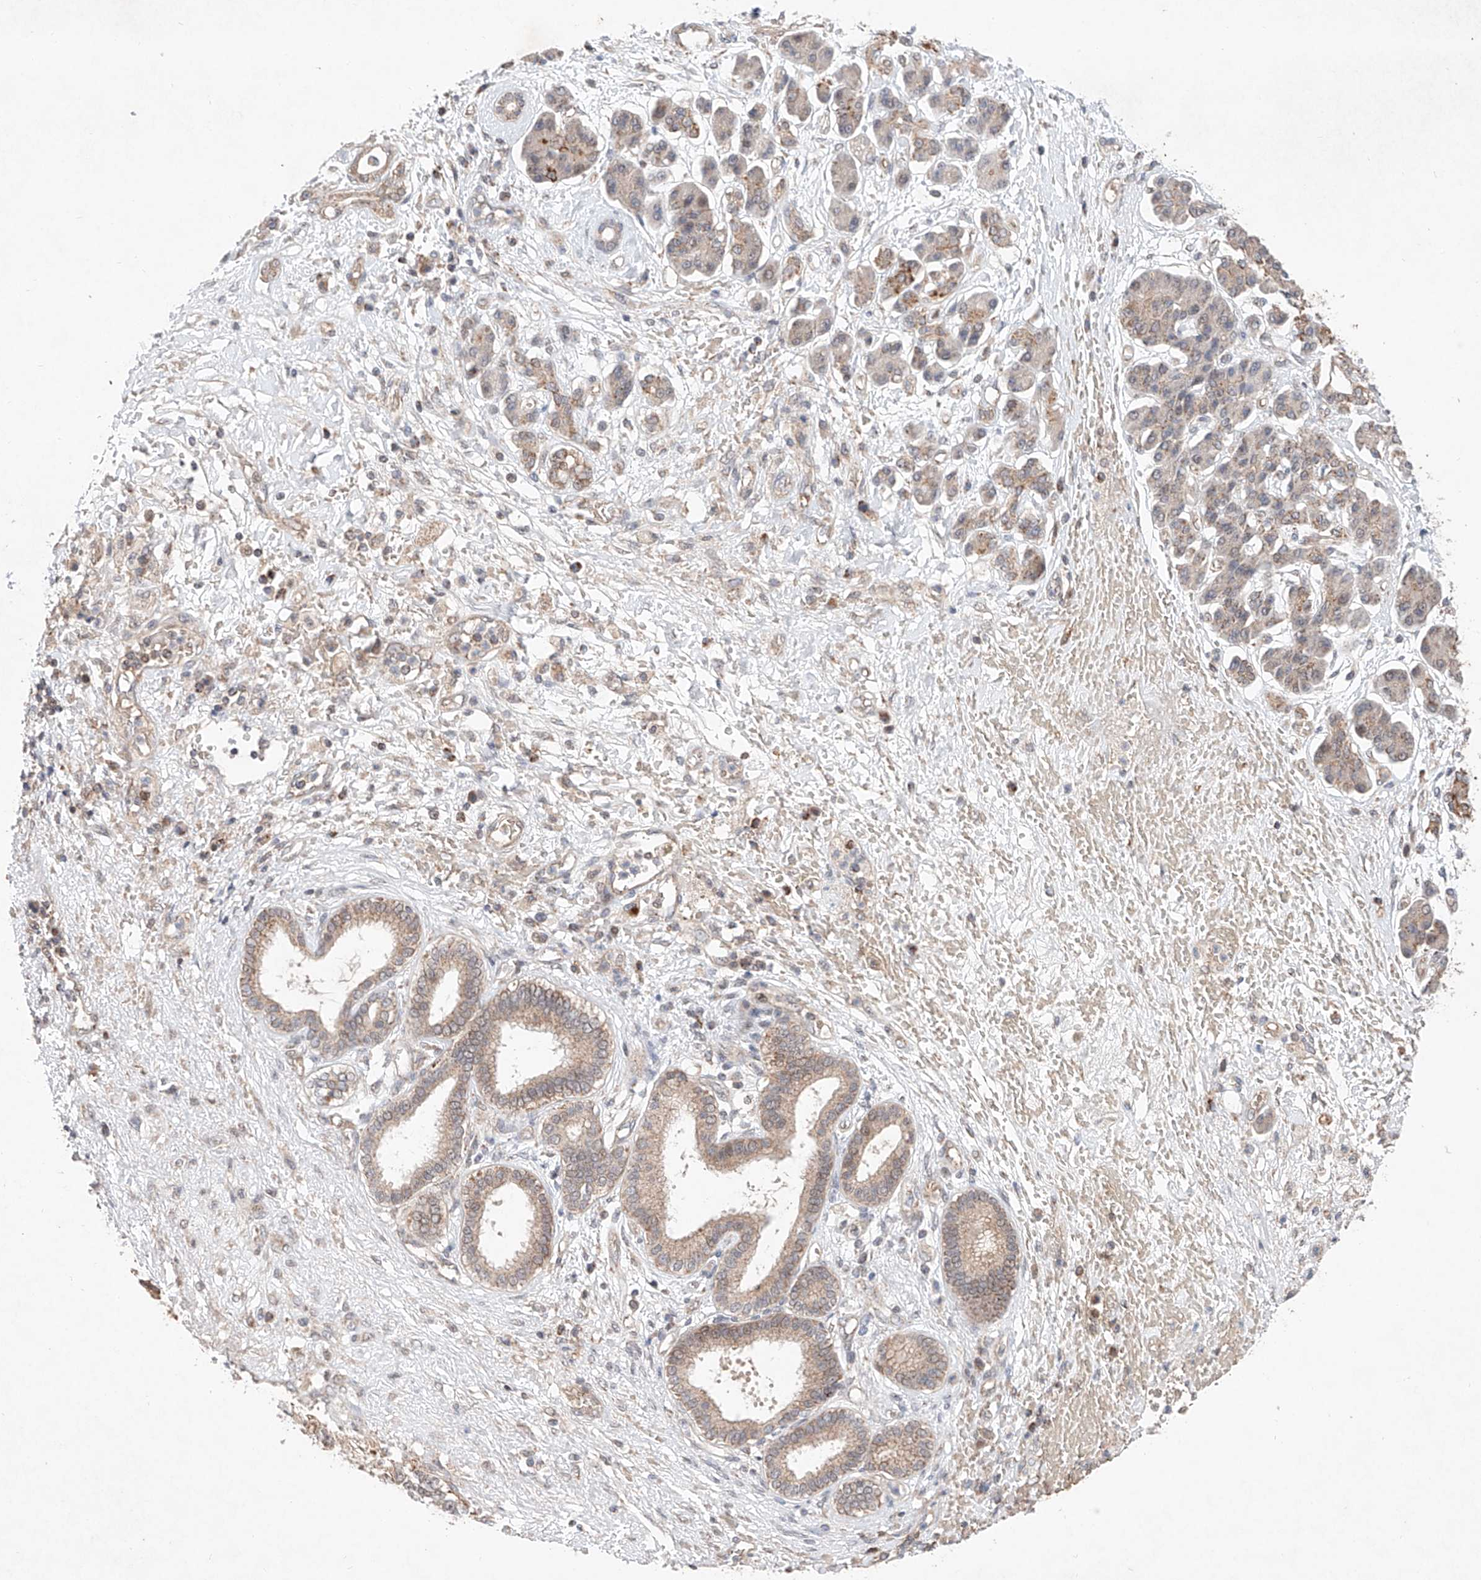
{"staining": {"intensity": "weak", "quantity": "25%-75%", "location": "cytoplasmic/membranous"}, "tissue": "pancreatic cancer", "cell_type": "Tumor cells", "image_type": "cancer", "snomed": [{"axis": "morphology", "description": "Adenocarcinoma, NOS"}, {"axis": "topography", "description": "Pancreas"}], "caption": "Immunohistochemistry (IHC) staining of adenocarcinoma (pancreatic), which exhibits low levels of weak cytoplasmic/membranous positivity in about 25%-75% of tumor cells indicating weak cytoplasmic/membranous protein staining. The staining was performed using DAB (3,3'-diaminobenzidine) (brown) for protein detection and nuclei were counterstained in hematoxylin (blue).", "gene": "FASTK", "patient": {"sex": "female", "age": 56}}